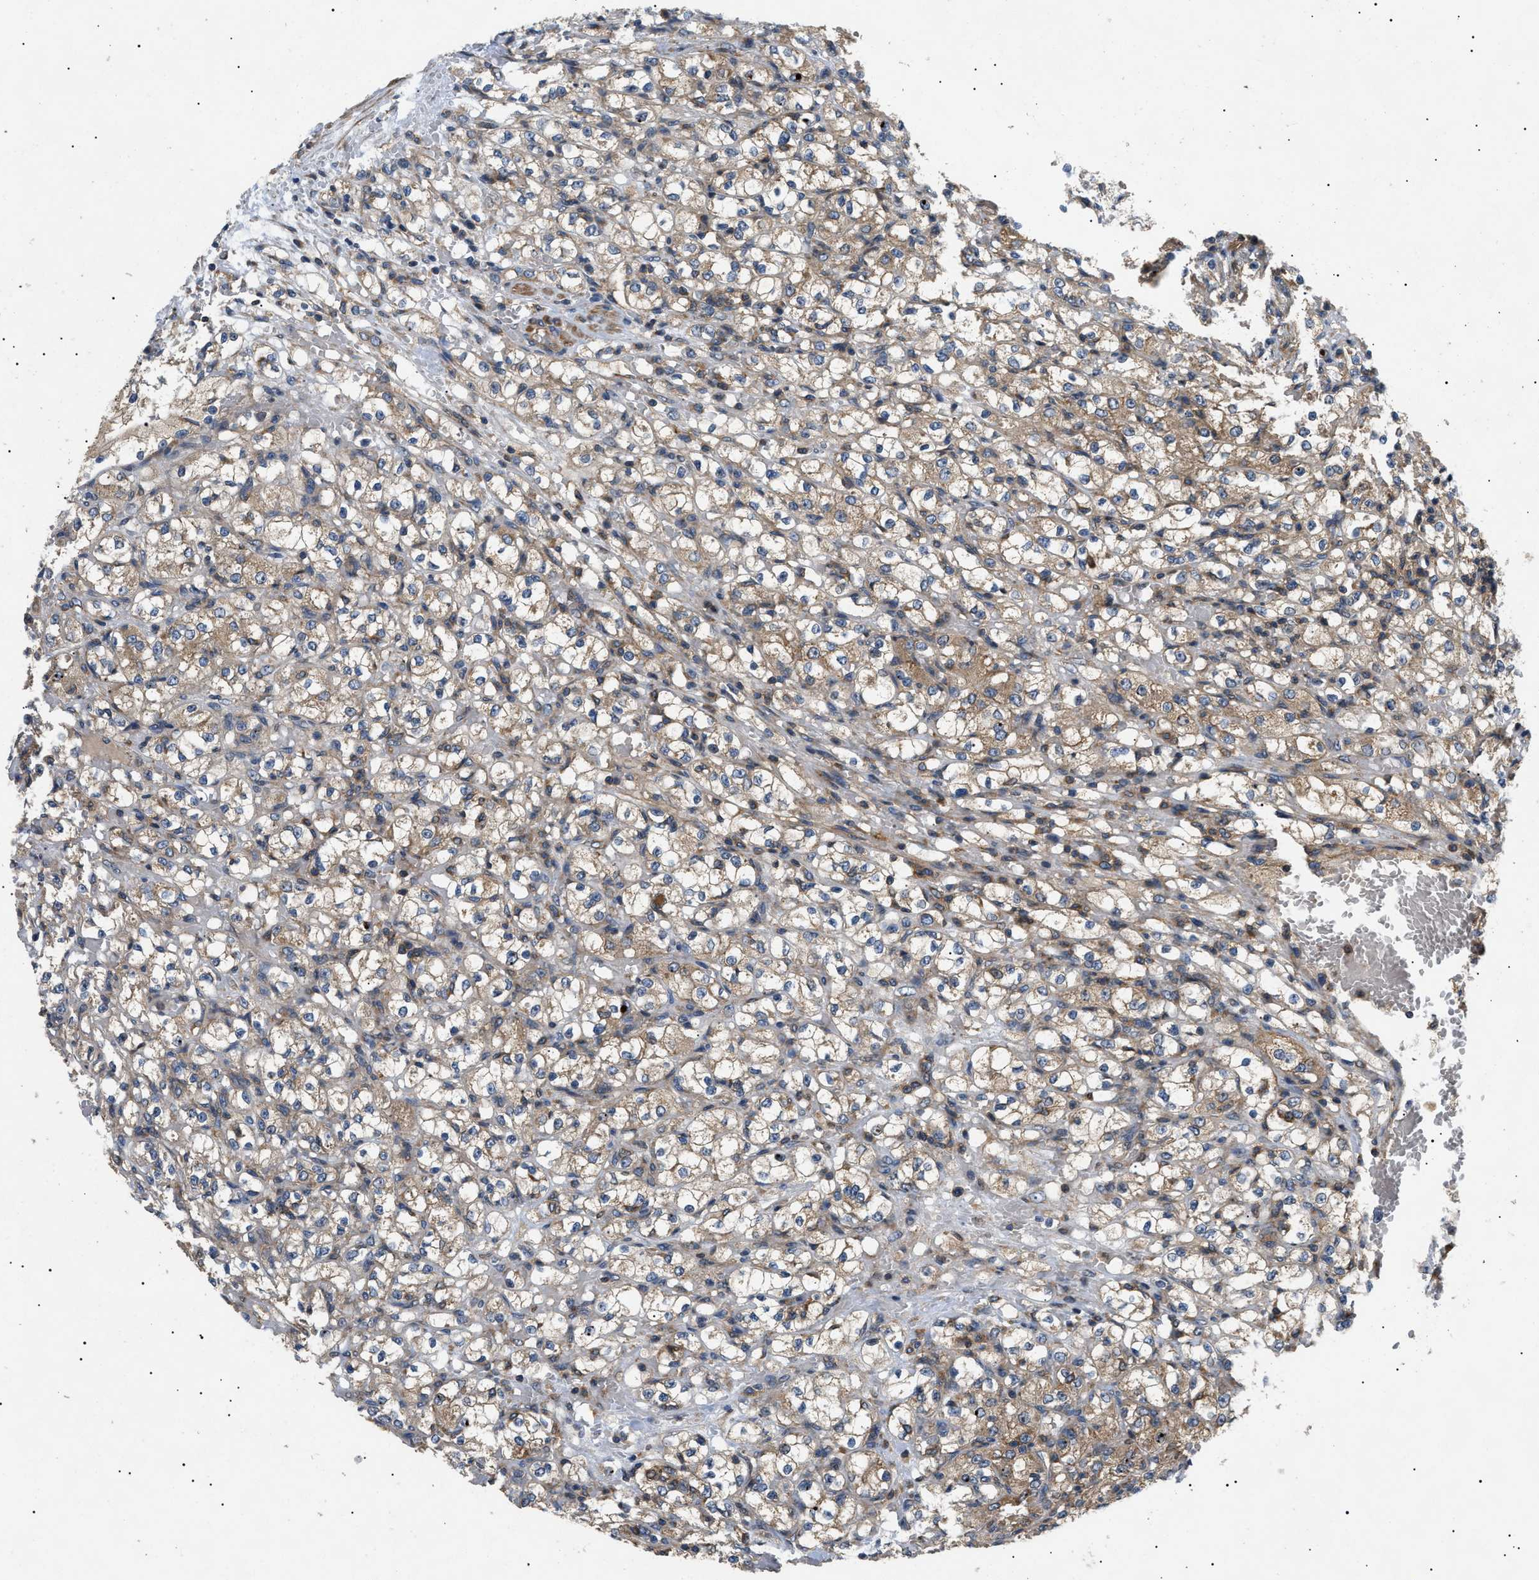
{"staining": {"intensity": "moderate", "quantity": ">75%", "location": "cytoplasmic/membranous"}, "tissue": "renal cancer", "cell_type": "Tumor cells", "image_type": "cancer", "snomed": [{"axis": "morphology", "description": "Normal tissue, NOS"}, {"axis": "morphology", "description": "Adenocarcinoma, NOS"}, {"axis": "topography", "description": "Kidney"}], "caption": "Approximately >75% of tumor cells in human renal adenocarcinoma reveal moderate cytoplasmic/membranous protein staining as visualized by brown immunohistochemical staining.", "gene": "PPM1B", "patient": {"sex": "male", "age": 61}}